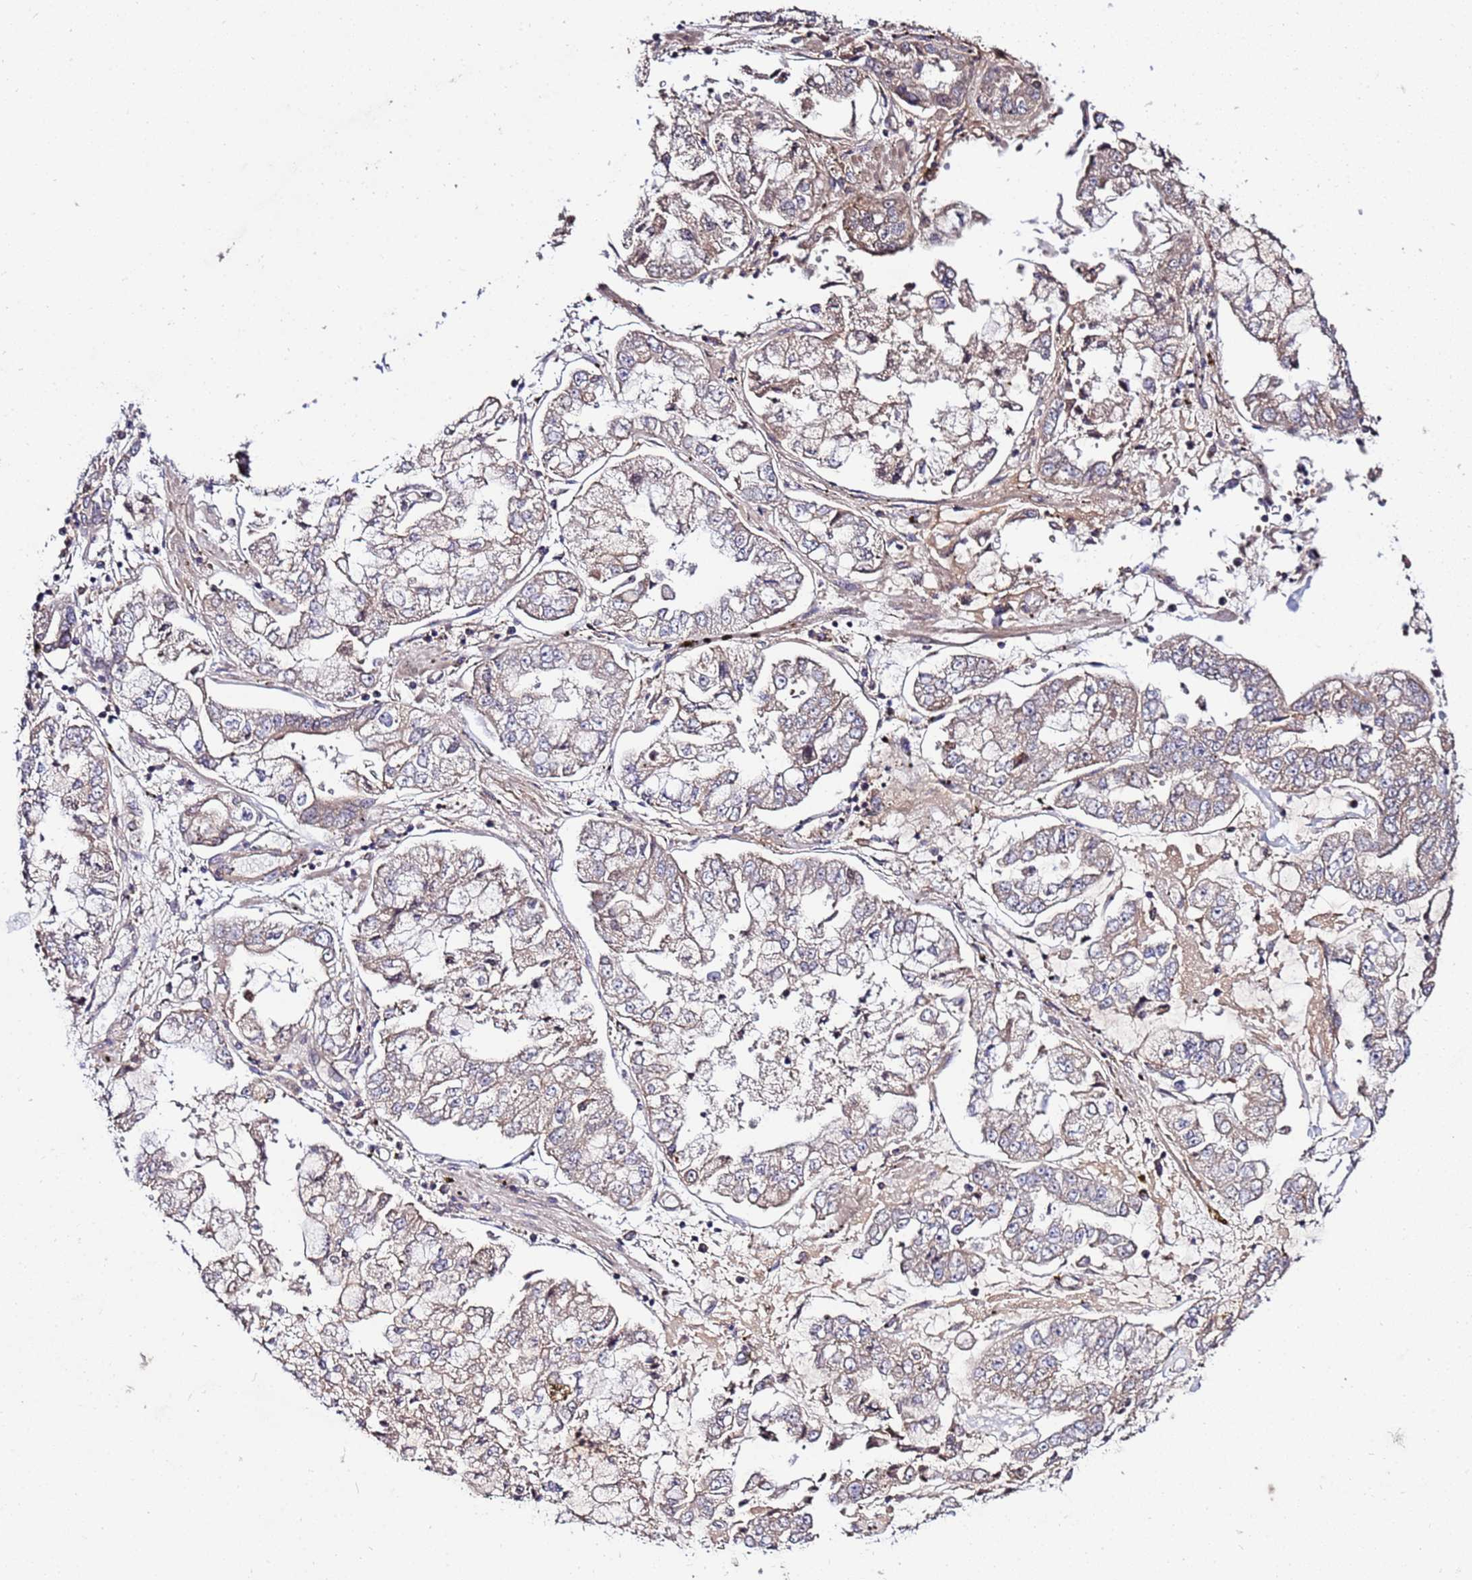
{"staining": {"intensity": "weak", "quantity": "25%-75%", "location": "cytoplasmic/membranous"}, "tissue": "stomach cancer", "cell_type": "Tumor cells", "image_type": "cancer", "snomed": [{"axis": "morphology", "description": "Adenocarcinoma, NOS"}, {"axis": "topography", "description": "Stomach"}], "caption": "Brown immunohistochemical staining in human stomach cancer (adenocarcinoma) displays weak cytoplasmic/membranous staining in about 25%-75% of tumor cells.", "gene": "GSPT2", "patient": {"sex": "male", "age": 76}}